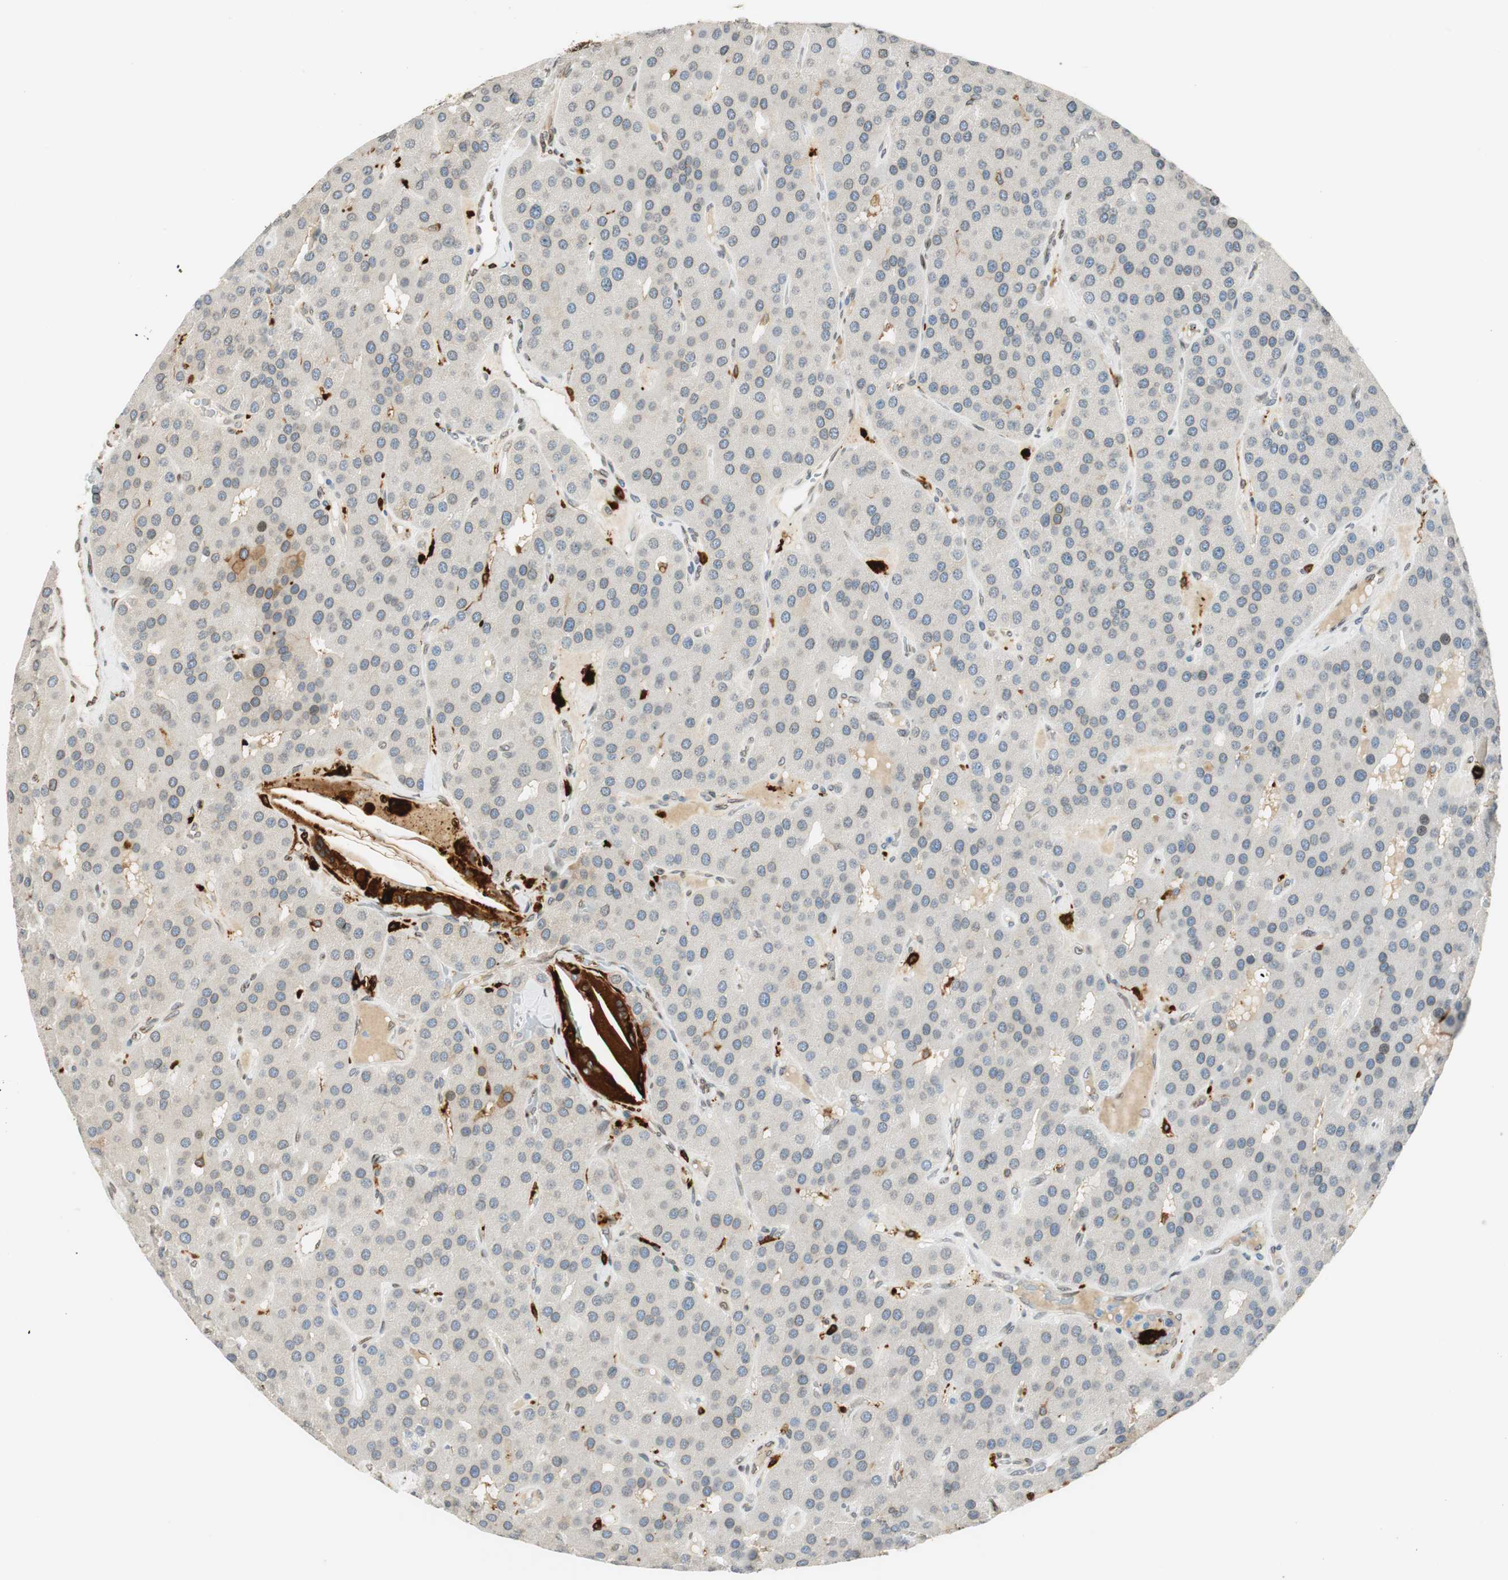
{"staining": {"intensity": "weak", "quantity": "<25%", "location": "cytoplasmic/membranous"}, "tissue": "parathyroid gland", "cell_type": "Glandular cells", "image_type": "normal", "snomed": [{"axis": "morphology", "description": "Normal tissue, NOS"}, {"axis": "morphology", "description": "Adenoma, NOS"}, {"axis": "topography", "description": "Parathyroid gland"}], "caption": "Glandular cells are negative for protein expression in unremarkable human parathyroid gland. (Stains: DAB (3,3'-diaminobenzidine) IHC with hematoxylin counter stain, Microscopy: brightfield microscopy at high magnification).", "gene": "TMEM260", "patient": {"sex": "female", "age": 86}}